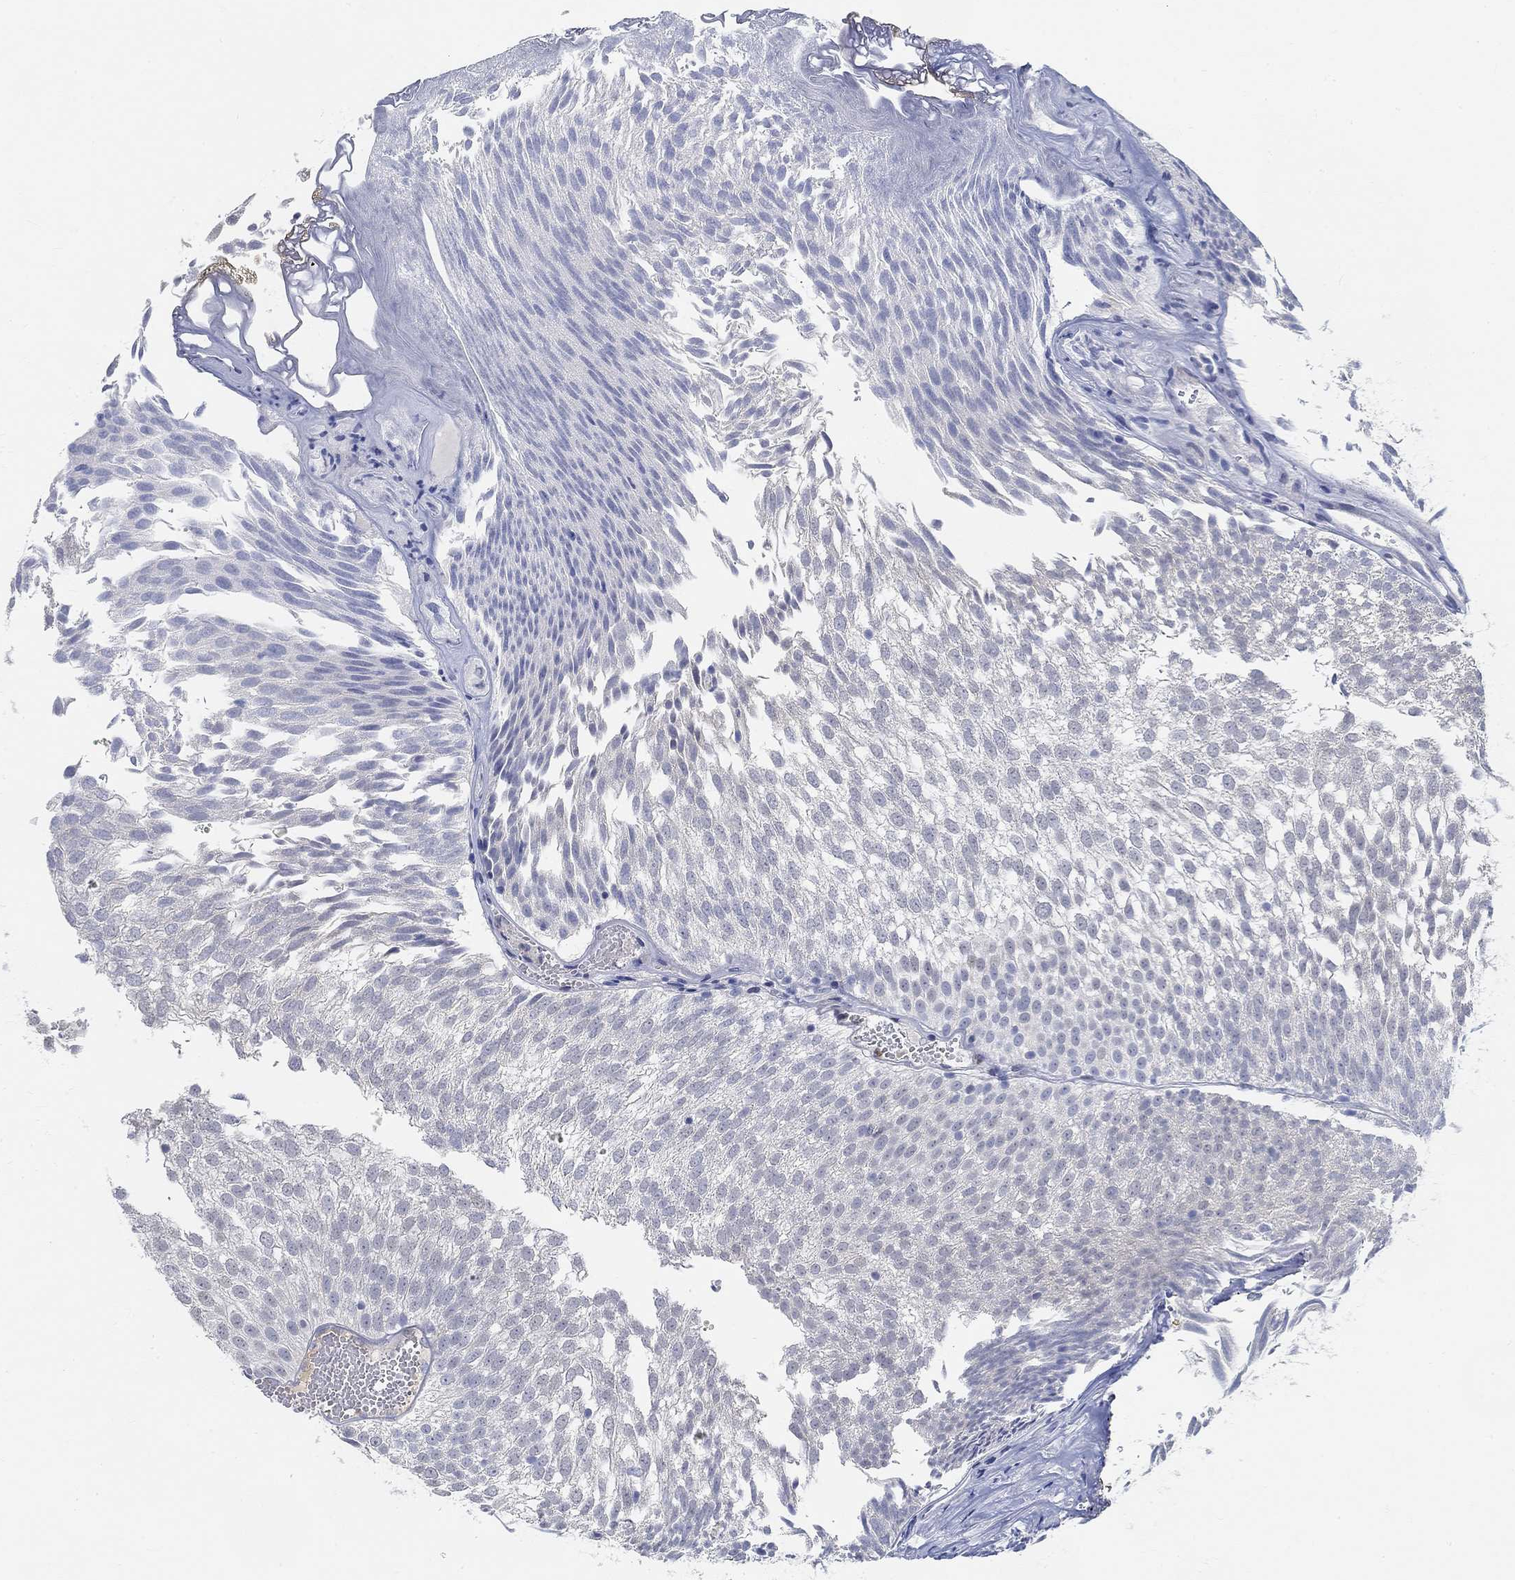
{"staining": {"intensity": "weak", "quantity": "<25%", "location": "nuclear"}, "tissue": "urothelial cancer", "cell_type": "Tumor cells", "image_type": "cancer", "snomed": [{"axis": "morphology", "description": "Urothelial carcinoma, Low grade"}, {"axis": "topography", "description": "Urinary bladder"}], "caption": "IHC histopathology image of urothelial cancer stained for a protein (brown), which displays no staining in tumor cells. (Stains: DAB (3,3'-diaminobenzidine) immunohistochemistry with hematoxylin counter stain, Microscopy: brightfield microscopy at high magnification).", "gene": "SNTG2", "patient": {"sex": "male", "age": 52}}